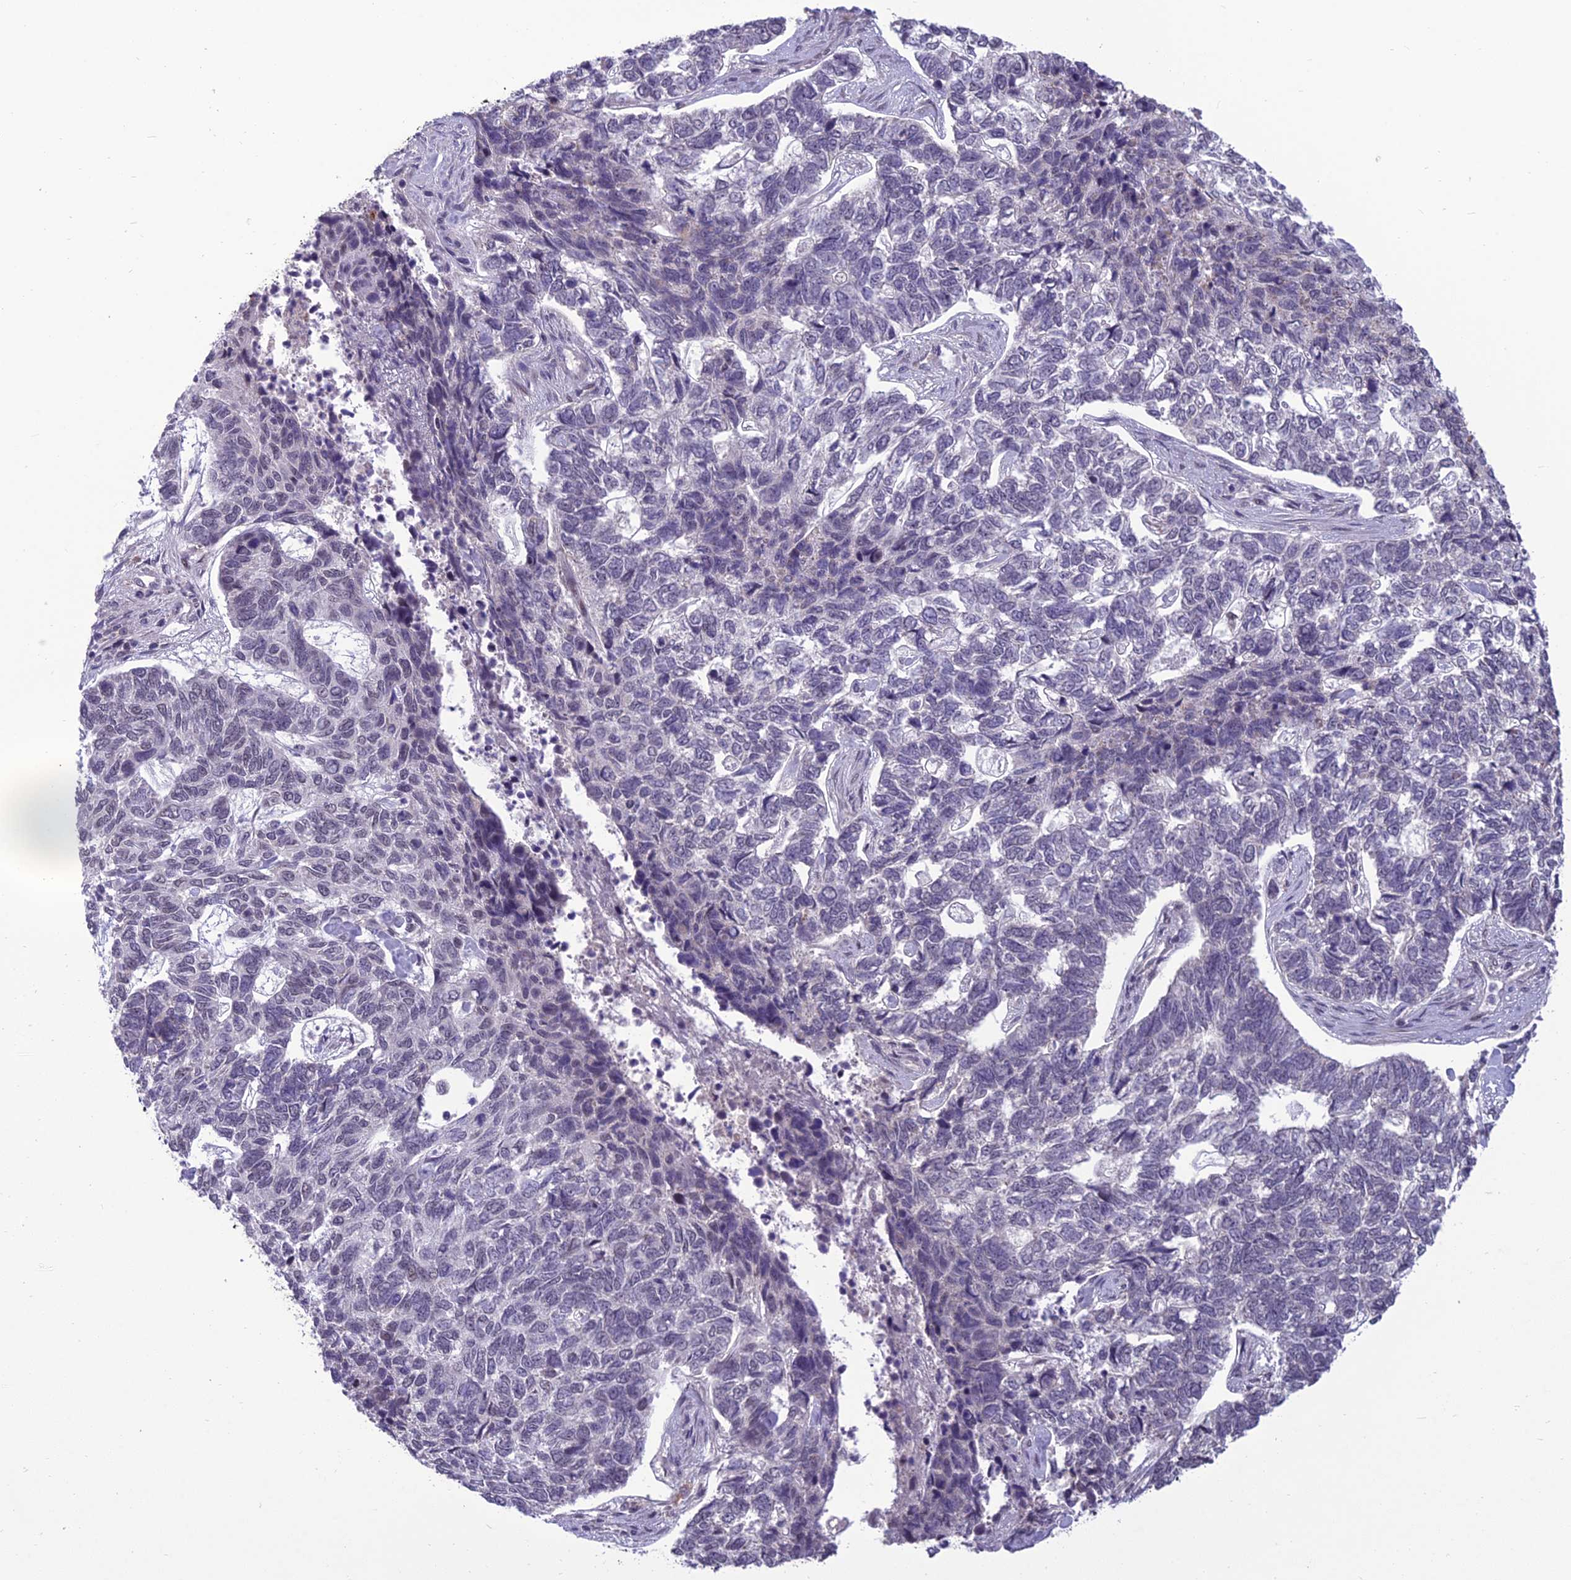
{"staining": {"intensity": "negative", "quantity": "none", "location": "none"}, "tissue": "skin cancer", "cell_type": "Tumor cells", "image_type": "cancer", "snomed": [{"axis": "morphology", "description": "Basal cell carcinoma"}, {"axis": "topography", "description": "Skin"}], "caption": "Immunohistochemistry (IHC) micrograph of neoplastic tissue: skin cancer stained with DAB (3,3'-diaminobenzidine) reveals no significant protein expression in tumor cells.", "gene": "FBRS", "patient": {"sex": "female", "age": 65}}